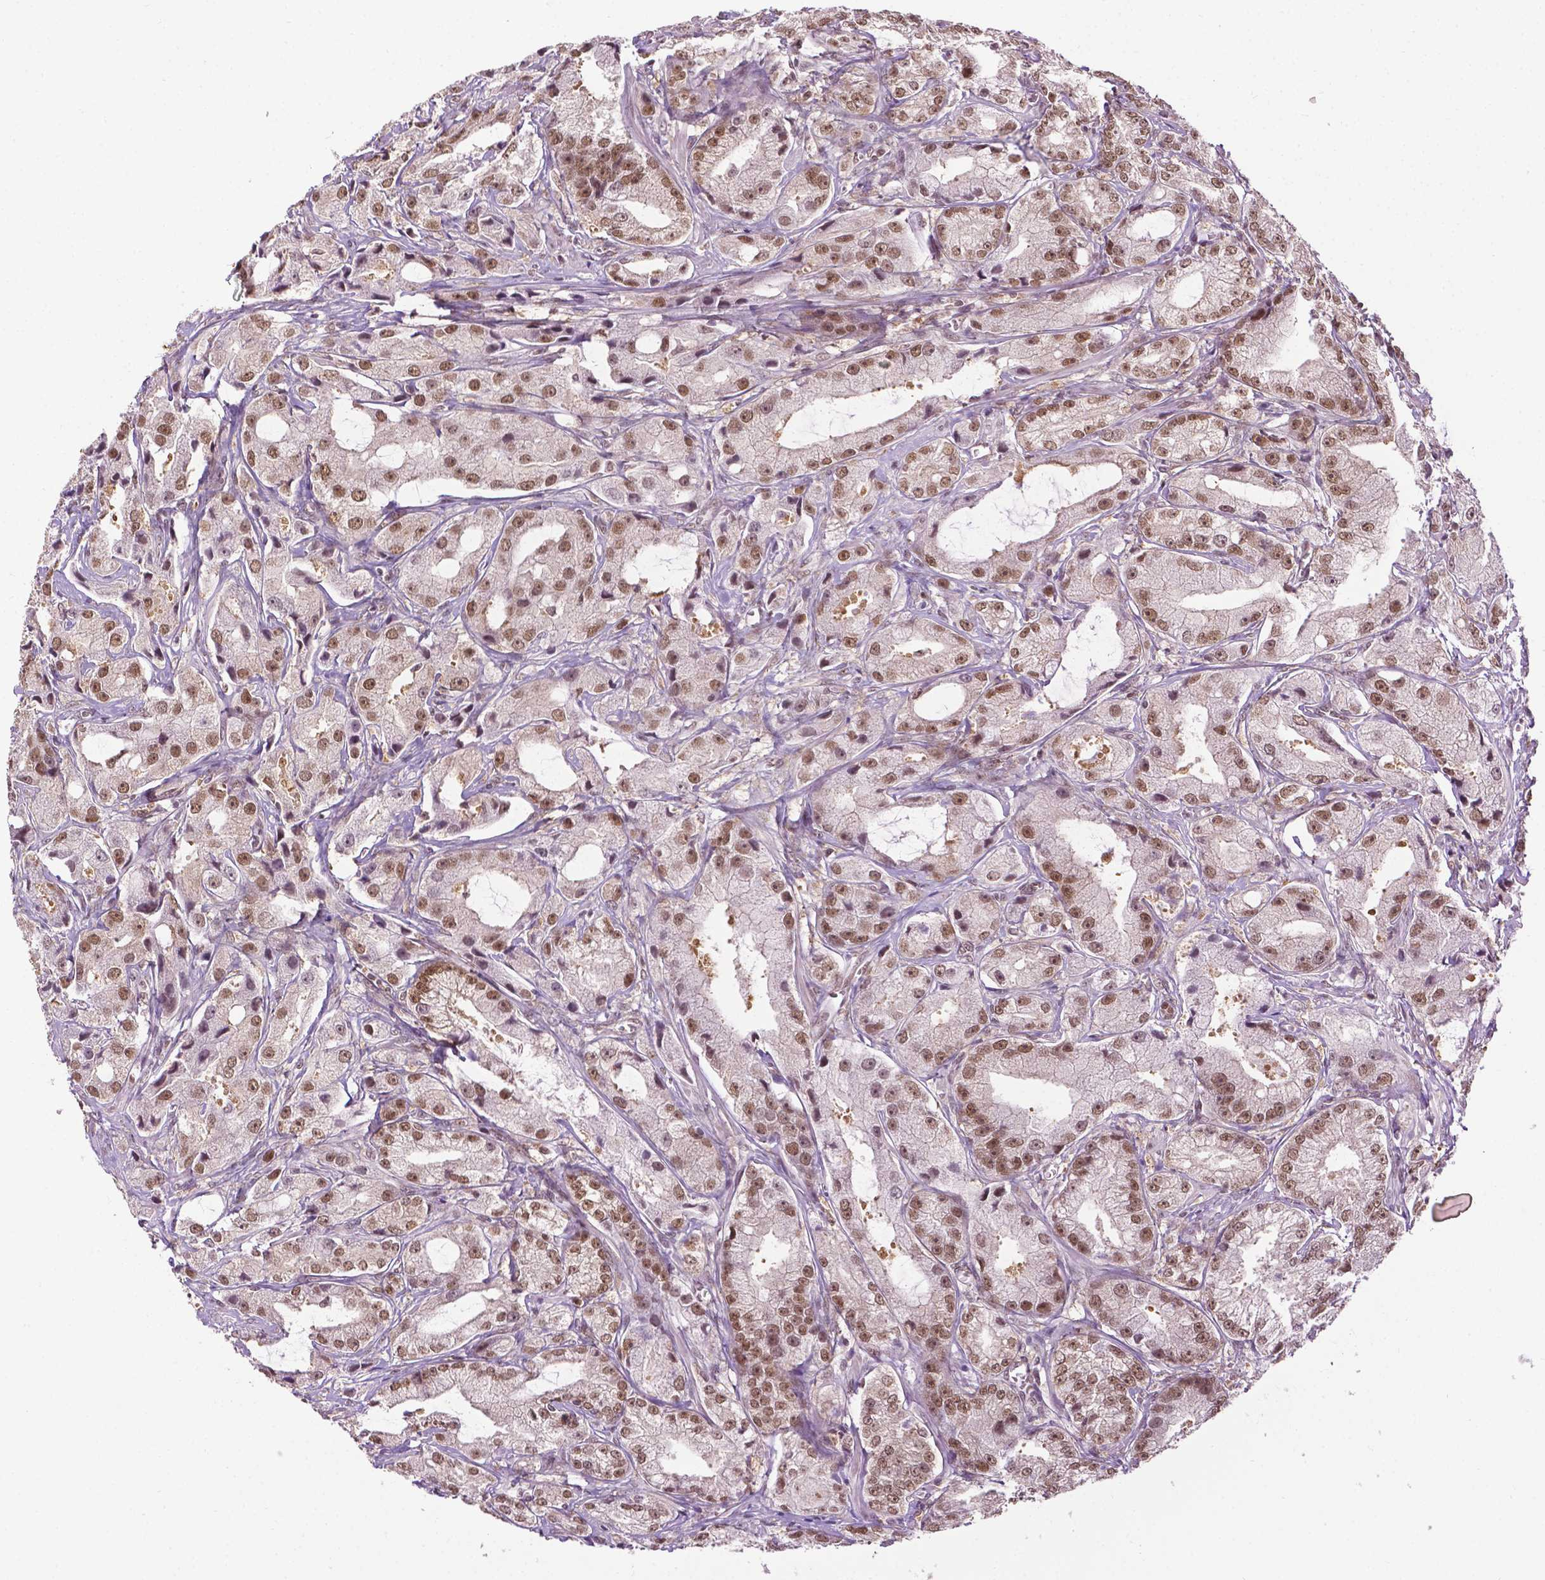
{"staining": {"intensity": "moderate", "quantity": ">75%", "location": "nuclear"}, "tissue": "prostate cancer", "cell_type": "Tumor cells", "image_type": "cancer", "snomed": [{"axis": "morphology", "description": "Adenocarcinoma, High grade"}, {"axis": "topography", "description": "Prostate"}], "caption": "Moderate nuclear staining for a protein is appreciated in about >75% of tumor cells of prostate cancer (adenocarcinoma (high-grade)) using IHC.", "gene": "UBQLN4", "patient": {"sex": "male", "age": 64}}